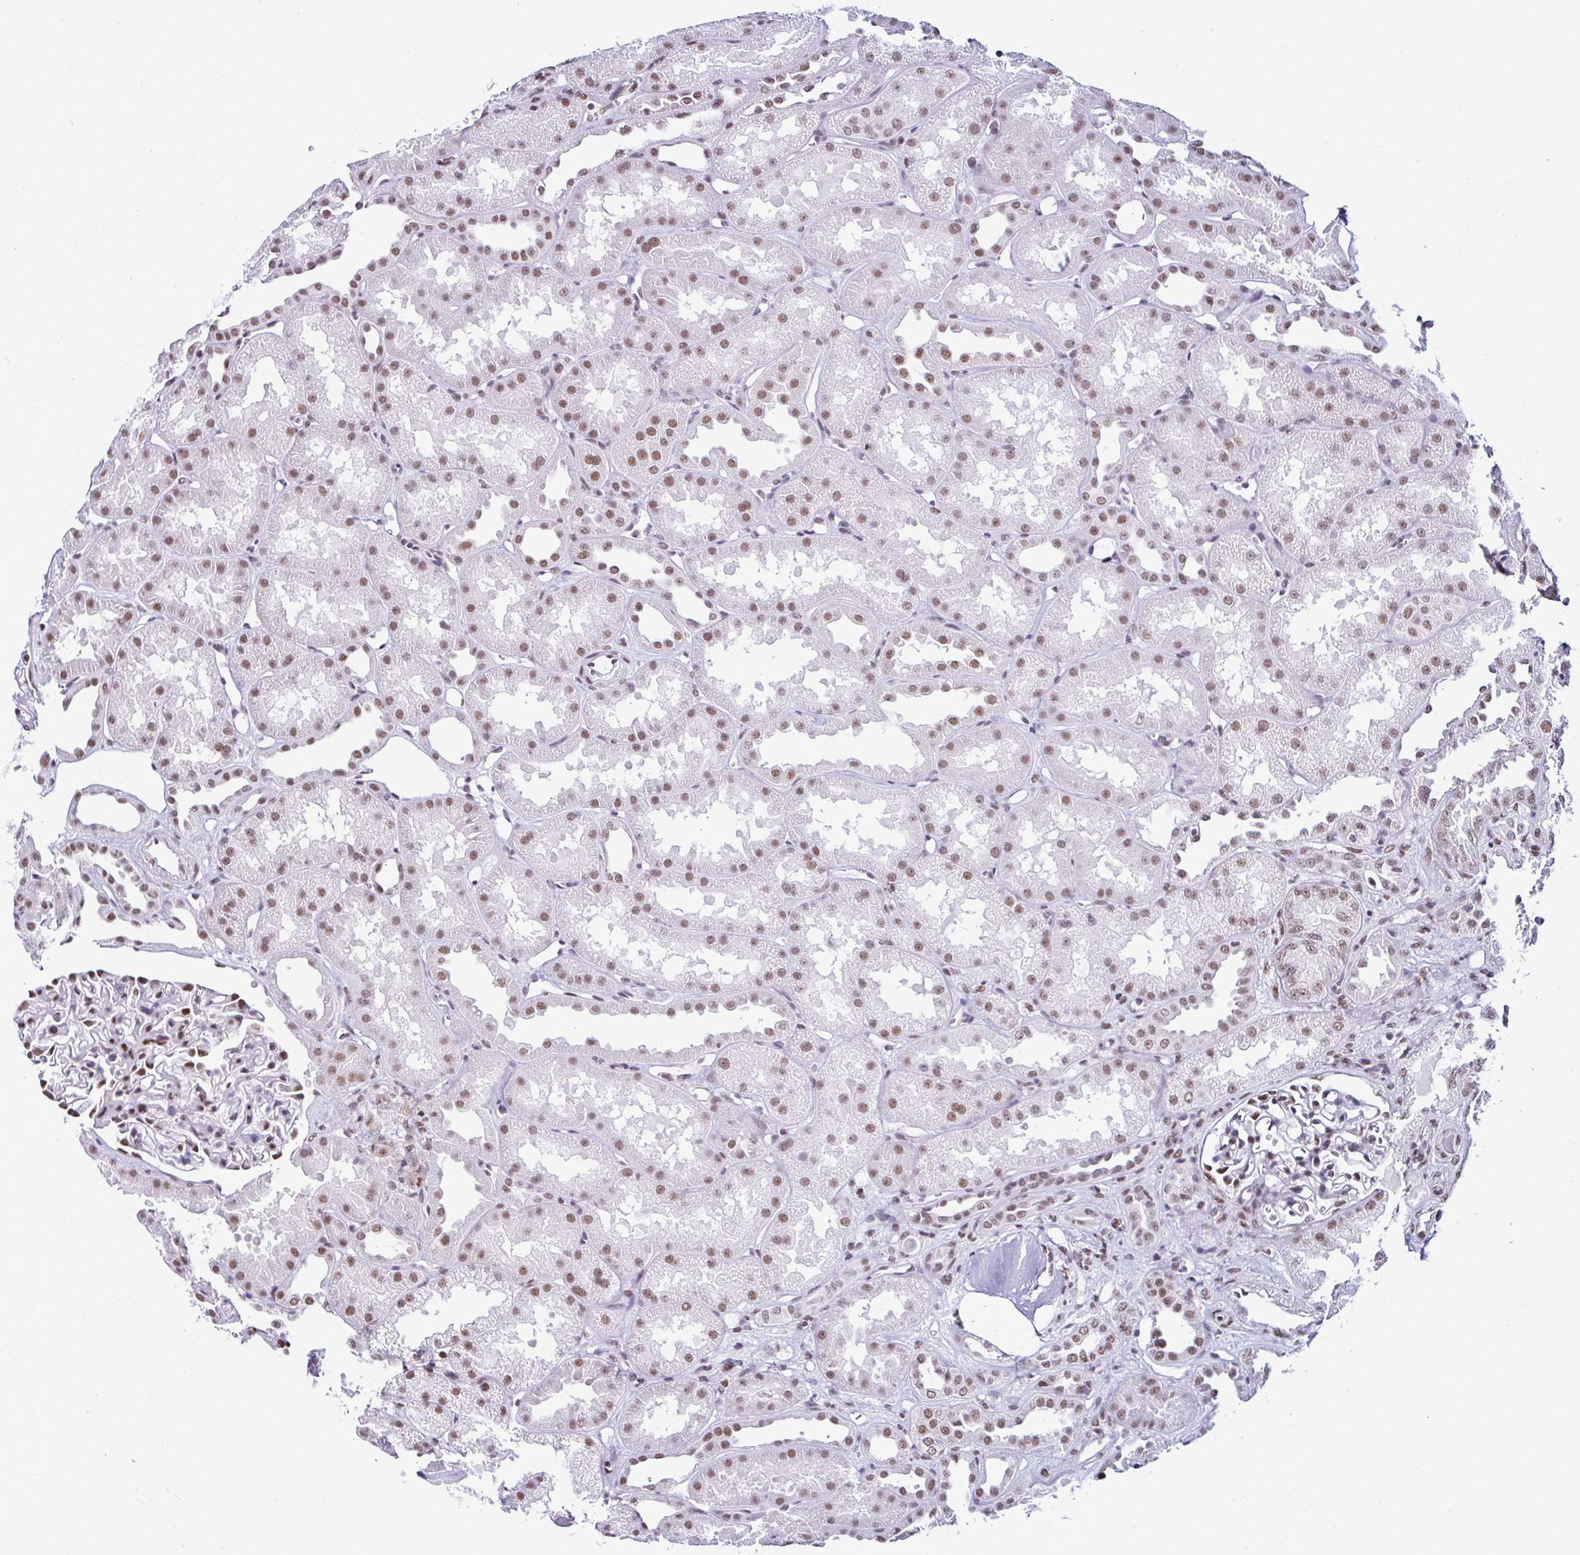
{"staining": {"intensity": "moderate", "quantity": ">75%", "location": "nuclear"}, "tissue": "kidney", "cell_type": "Cells in glomeruli", "image_type": "normal", "snomed": [{"axis": "morphology", "description": "Normal tissue, NOS"}, {"axis": "topography", "description": "Kidney"}], "caption": "An image of kidney stained for a protein shows moderate nuclear brown staining in cells in glomeruli.", "gene": "DR1", "patient": {"sex": "male", "age": 61}}